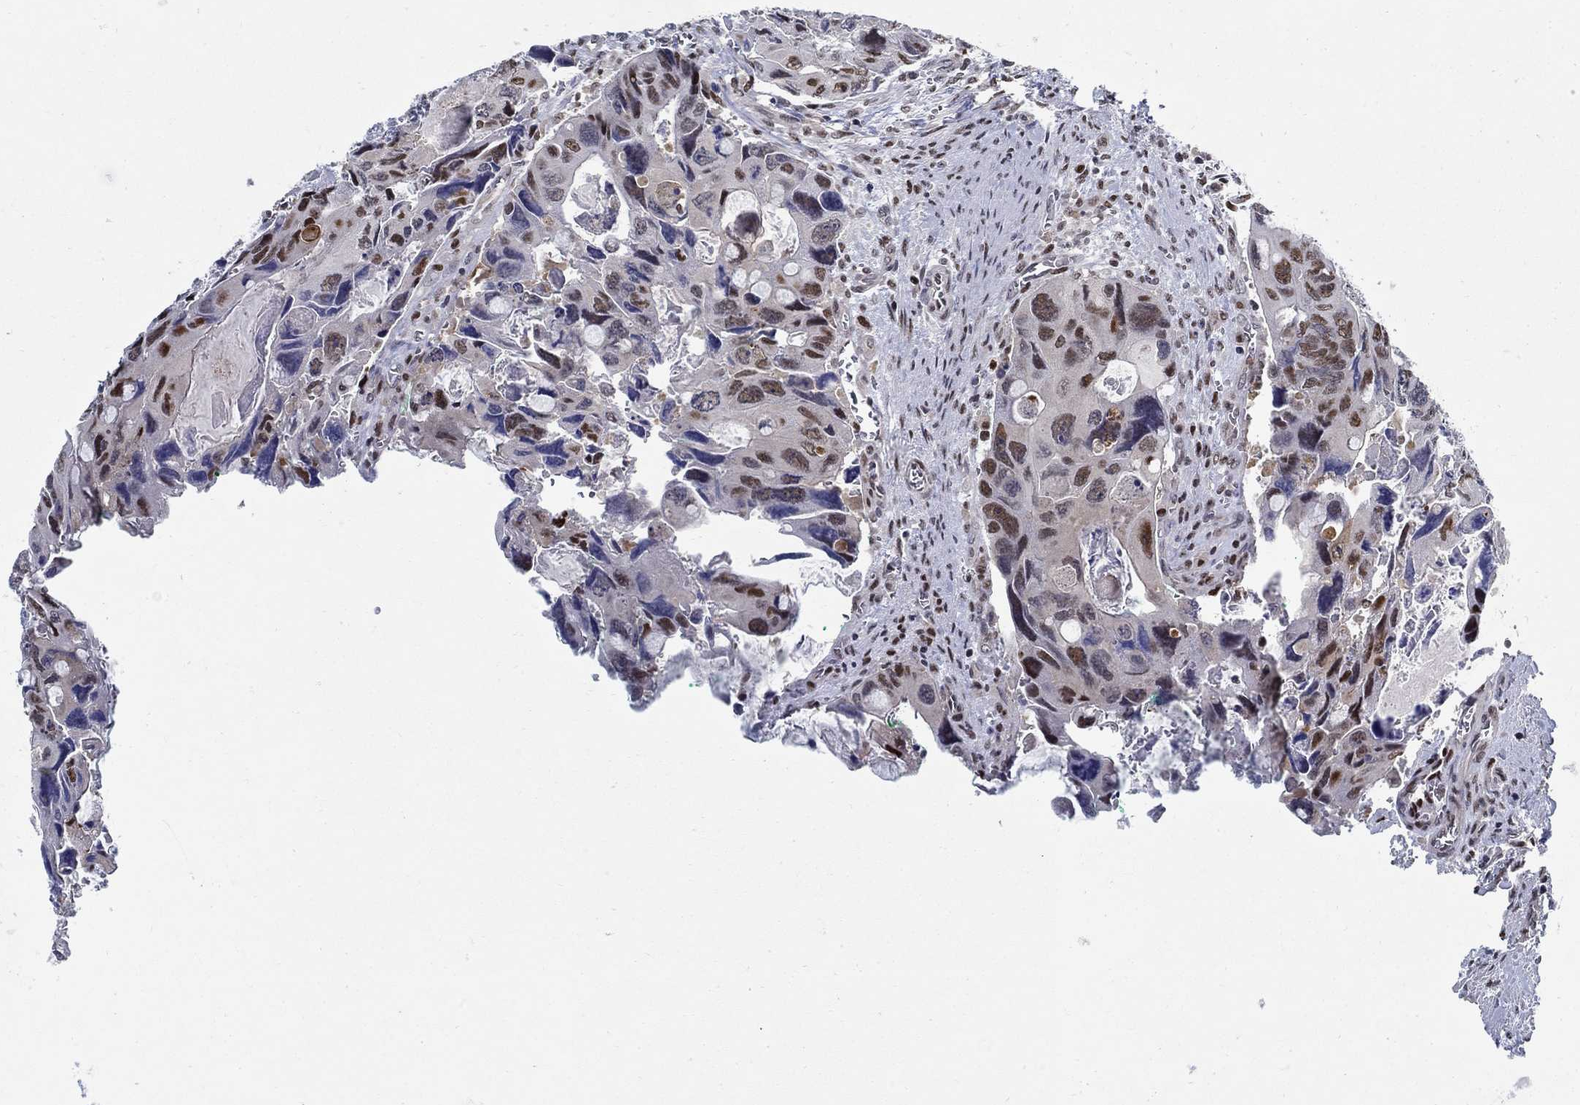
{"staining": {"intensity": "strong", "quantity": "25%-75%", "location": "nuclear"}, "tissue": "colorectal cancer", "cell_type": "Tumor cells", "image_type": "cancer", "snomed": [{"axis": "morphology", "description": "Adenocarcinoma, NOS"}, {"axis": "topography", "description": "Rectum"}], "caption": "Adenocarcinoma (colorectal) was stained to show a protein in brown. There is high levels of strong nuclear staining in approximately 25%-75% of tumor cells. The protein is stained brown, and the nuclei are stained in blue (DAB (3,3'-diaminobenzidine) IHC with brightfield microscopy, high magnification).", "gene": "ZNF594", "patient": {"sex": "male", "age": 62}}